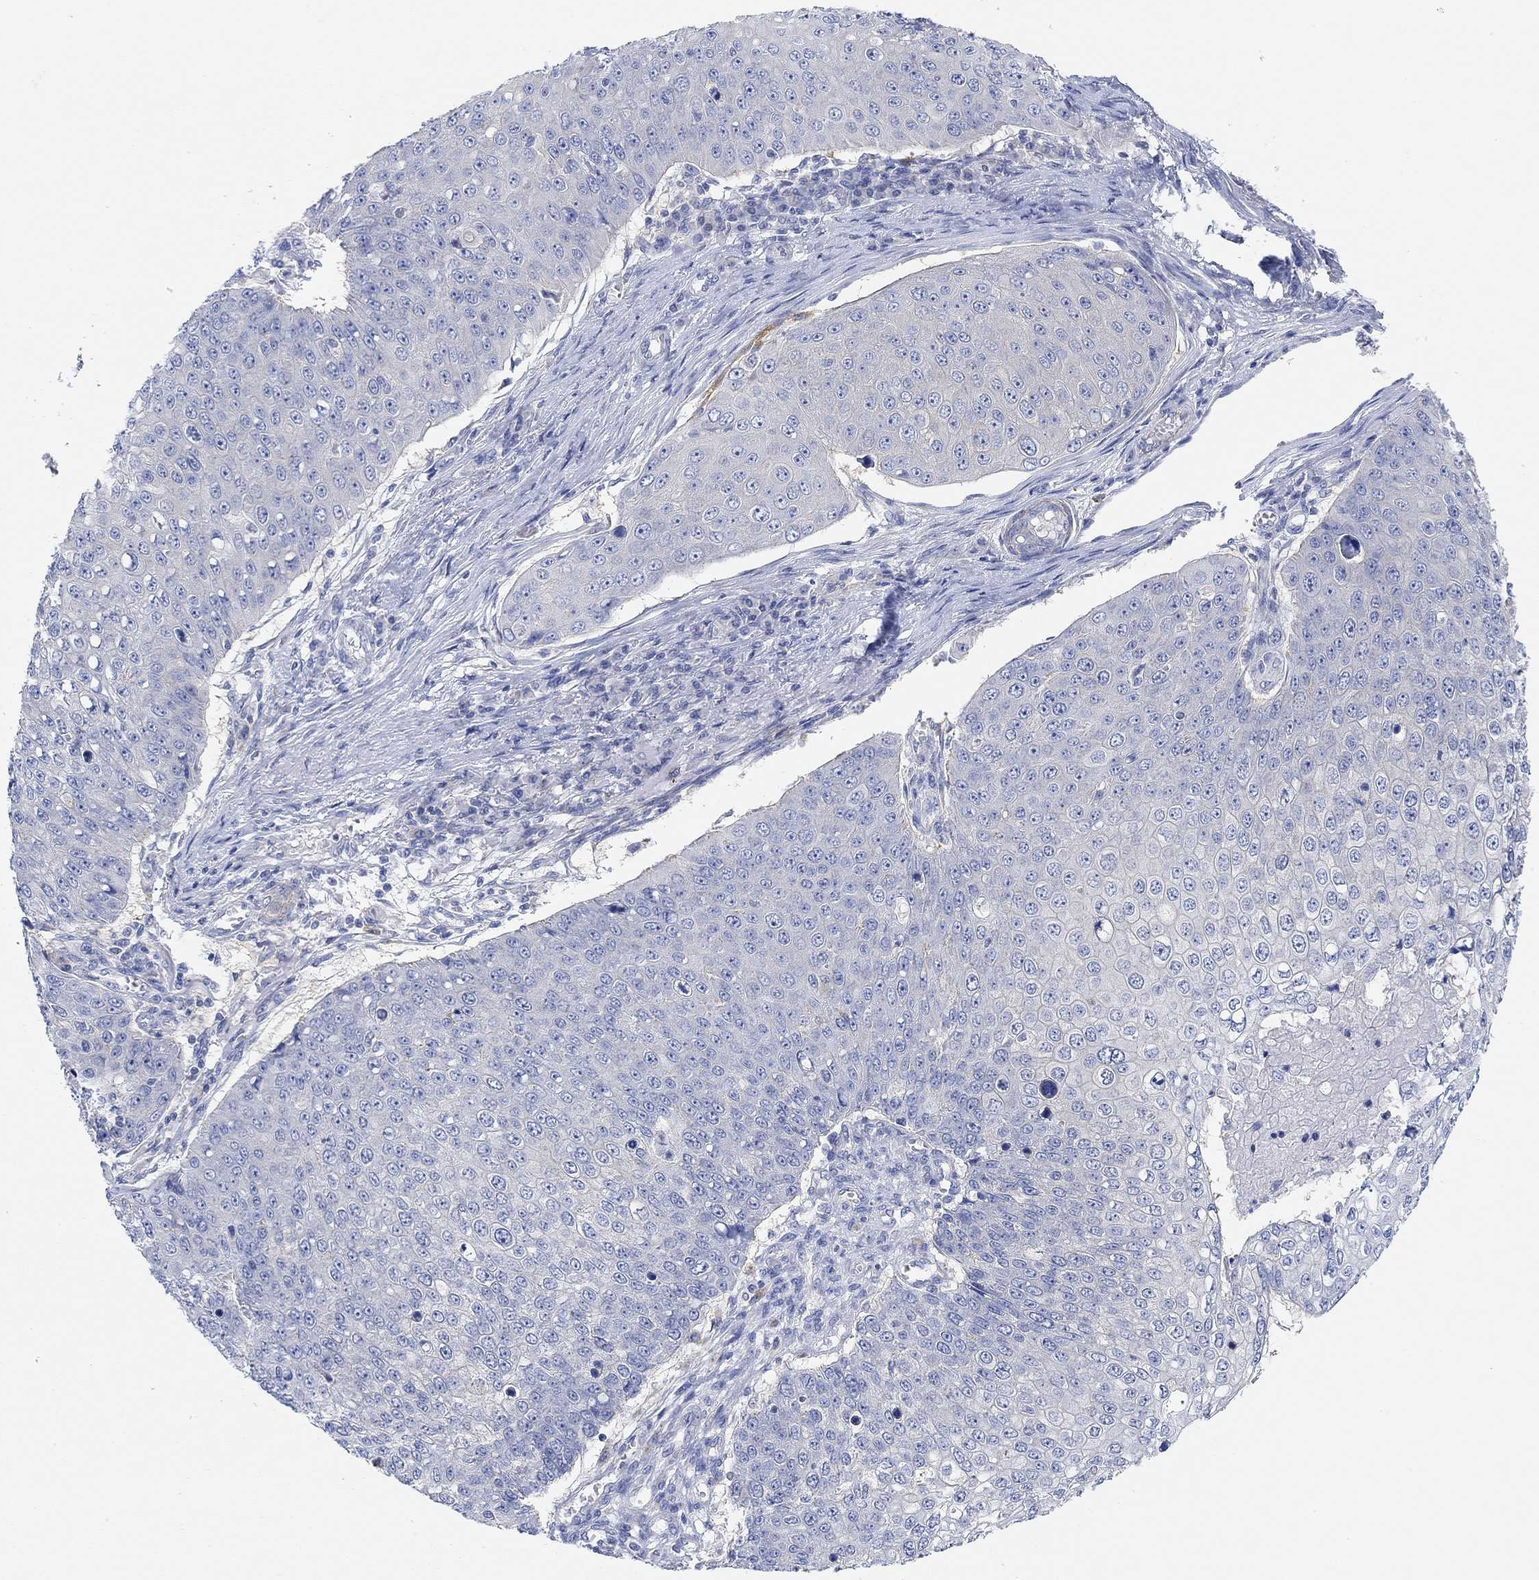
{"staining": {"intensity": "negative", "quantity": "none", "location": "none"}, "tissue": "skin cancer", "cell_type": "Tumor cells", "image_type": "cancer", "snomed": [{"axis": "morphology", "description": "Squamous cell carcinoma, NOS"}, {"axis": "topography", "description": "Skin"}], "caption": "DAB immunohistochemical staining of squamous cell carcinoma (skin) exhibits no significant expression in tumor cells.", "gene": "RGS1", "patient": {"sex": "male", "age": 71}}